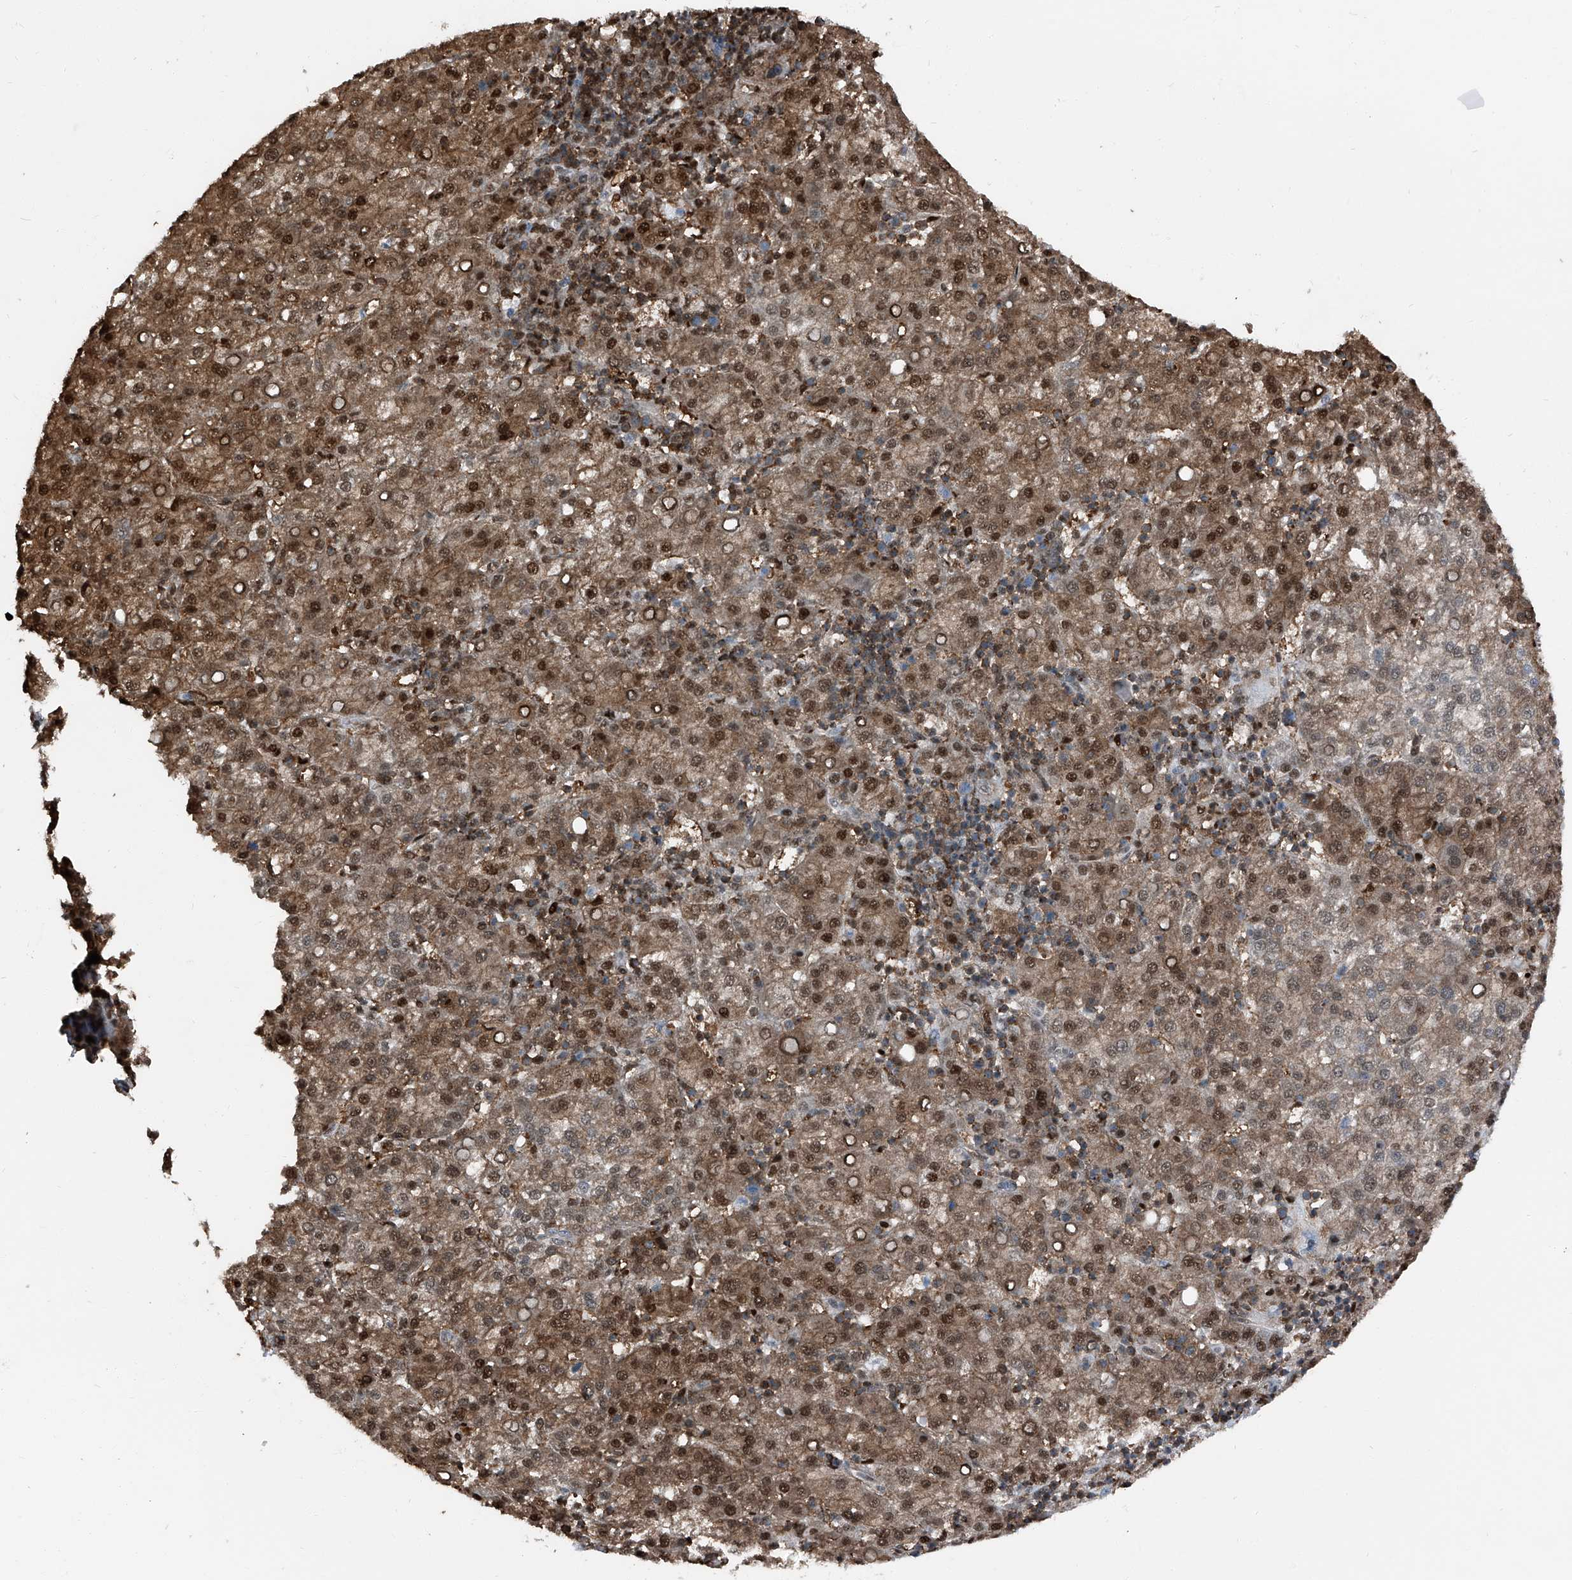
{"staining": {"intensity": "moderate", "quantity": ">75%", "location": "cytoplasmic/membranous,nuclear"}, "tissue": "liver cancer", "cell_type": "Tumor cells", "image_type": "cancer", "snomed": [{"axis": "morphology", "description": "Carcinoma, Hepatocellular, NOS"}, {"axis": "topography", "description": "Liver"}], "caption": "Immunohistochemical staining of human hepatocellular carcinoma (liver) displays medium levels of moderate cytoplasmic/membranous and nuclear expression in about >75% of tumor cells.", "gene": "PSMB10", "patient": {"sex": "female", "age": 58}}